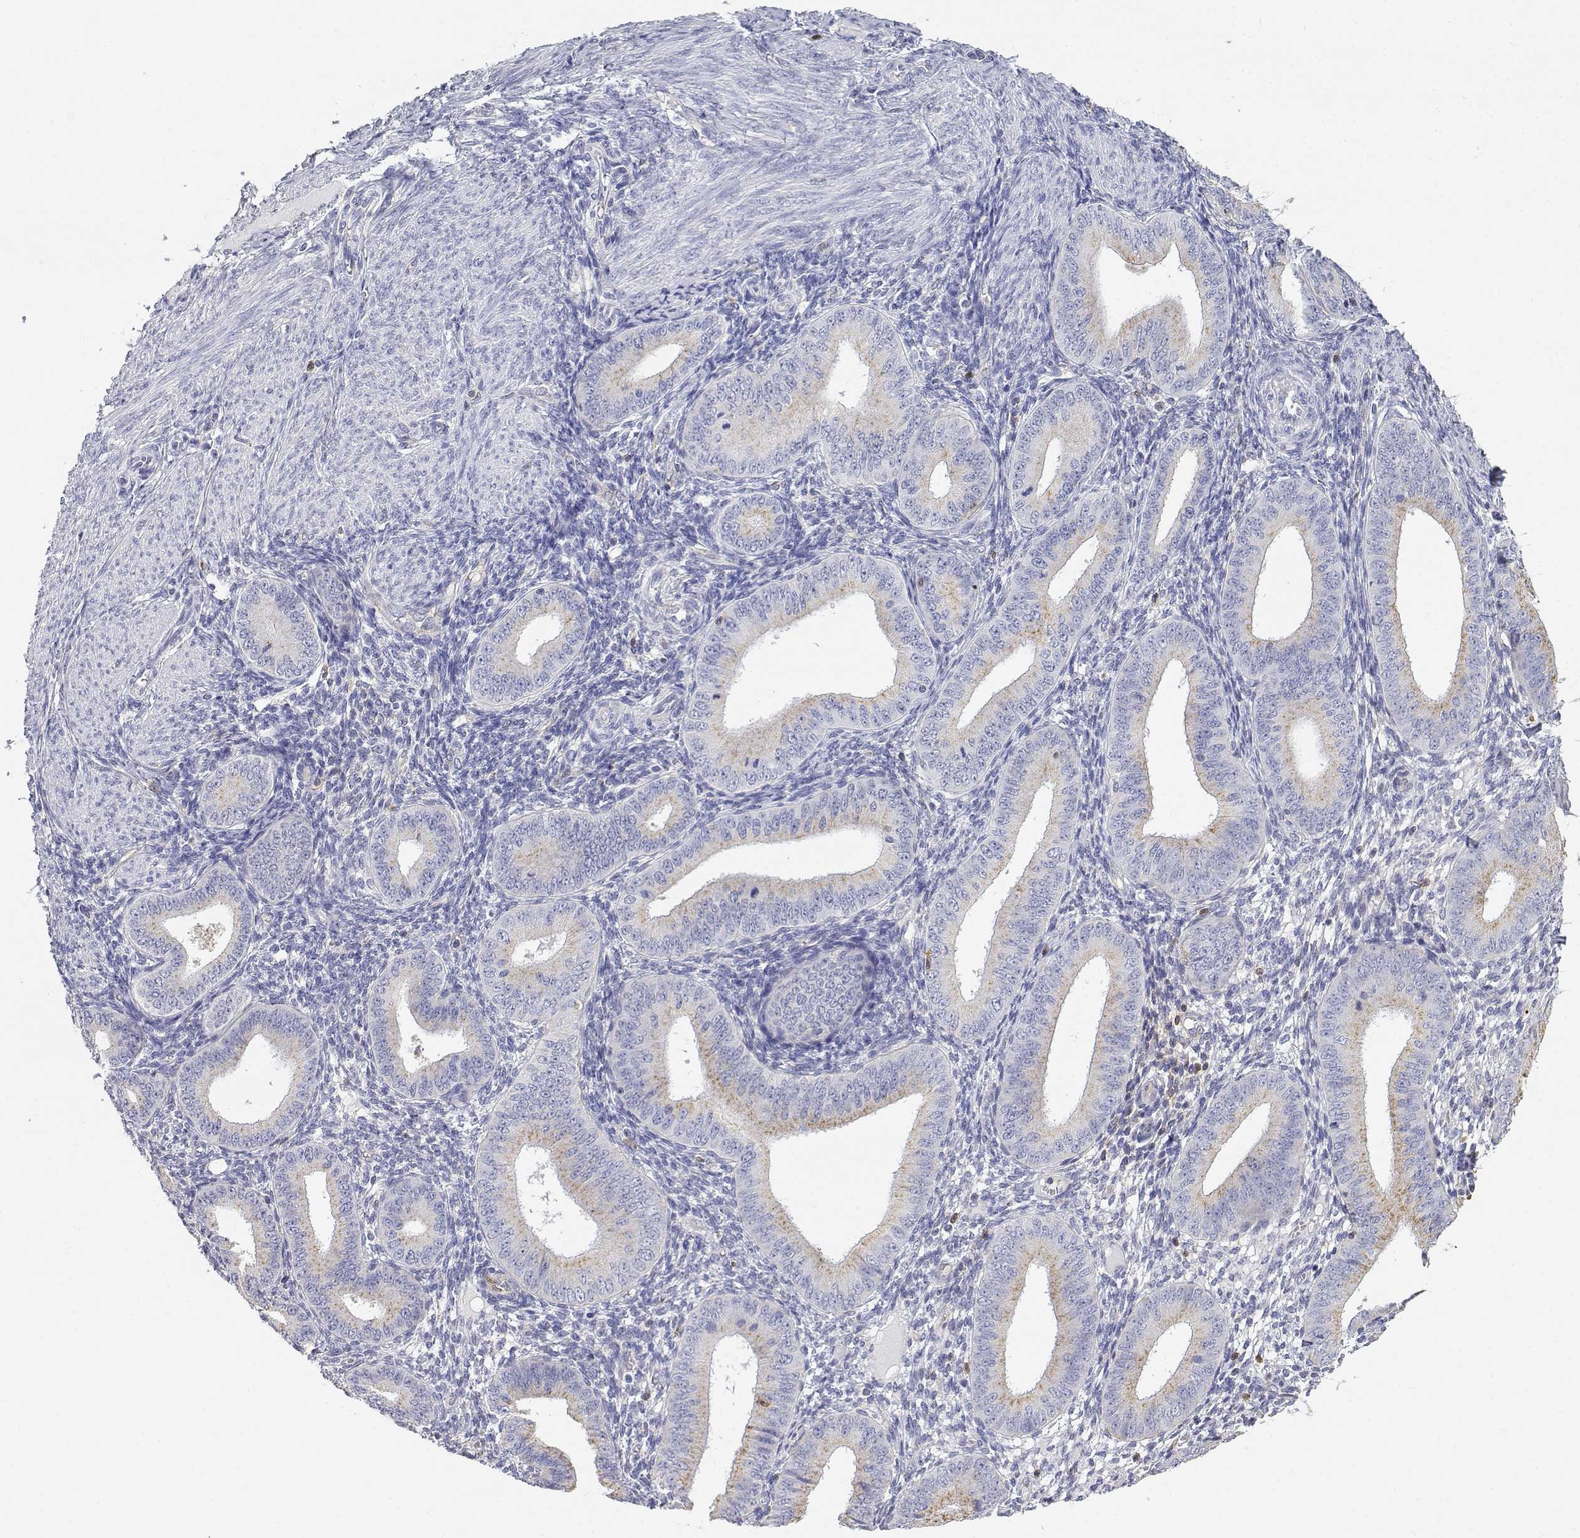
{"staining": {"intensity": "negative", "quantity": "none", "location": "none"}, "tissue": "endometrium", "cell_type": "Cells in endometrial stroma", "image_type": "normal", "snomed": [{"axis": "morphology", "description": "Normal tissue, NOS"}, {"axis": "topography", "description": "Endometrium"}], "caption": "A high-resolution micrograph shows IHC staining of normal endometrium, which demonstrates no significant positivity in cells in endometrial stroma.", "gene": "ADA", "patient": {"sex": "female", "age": 39}}